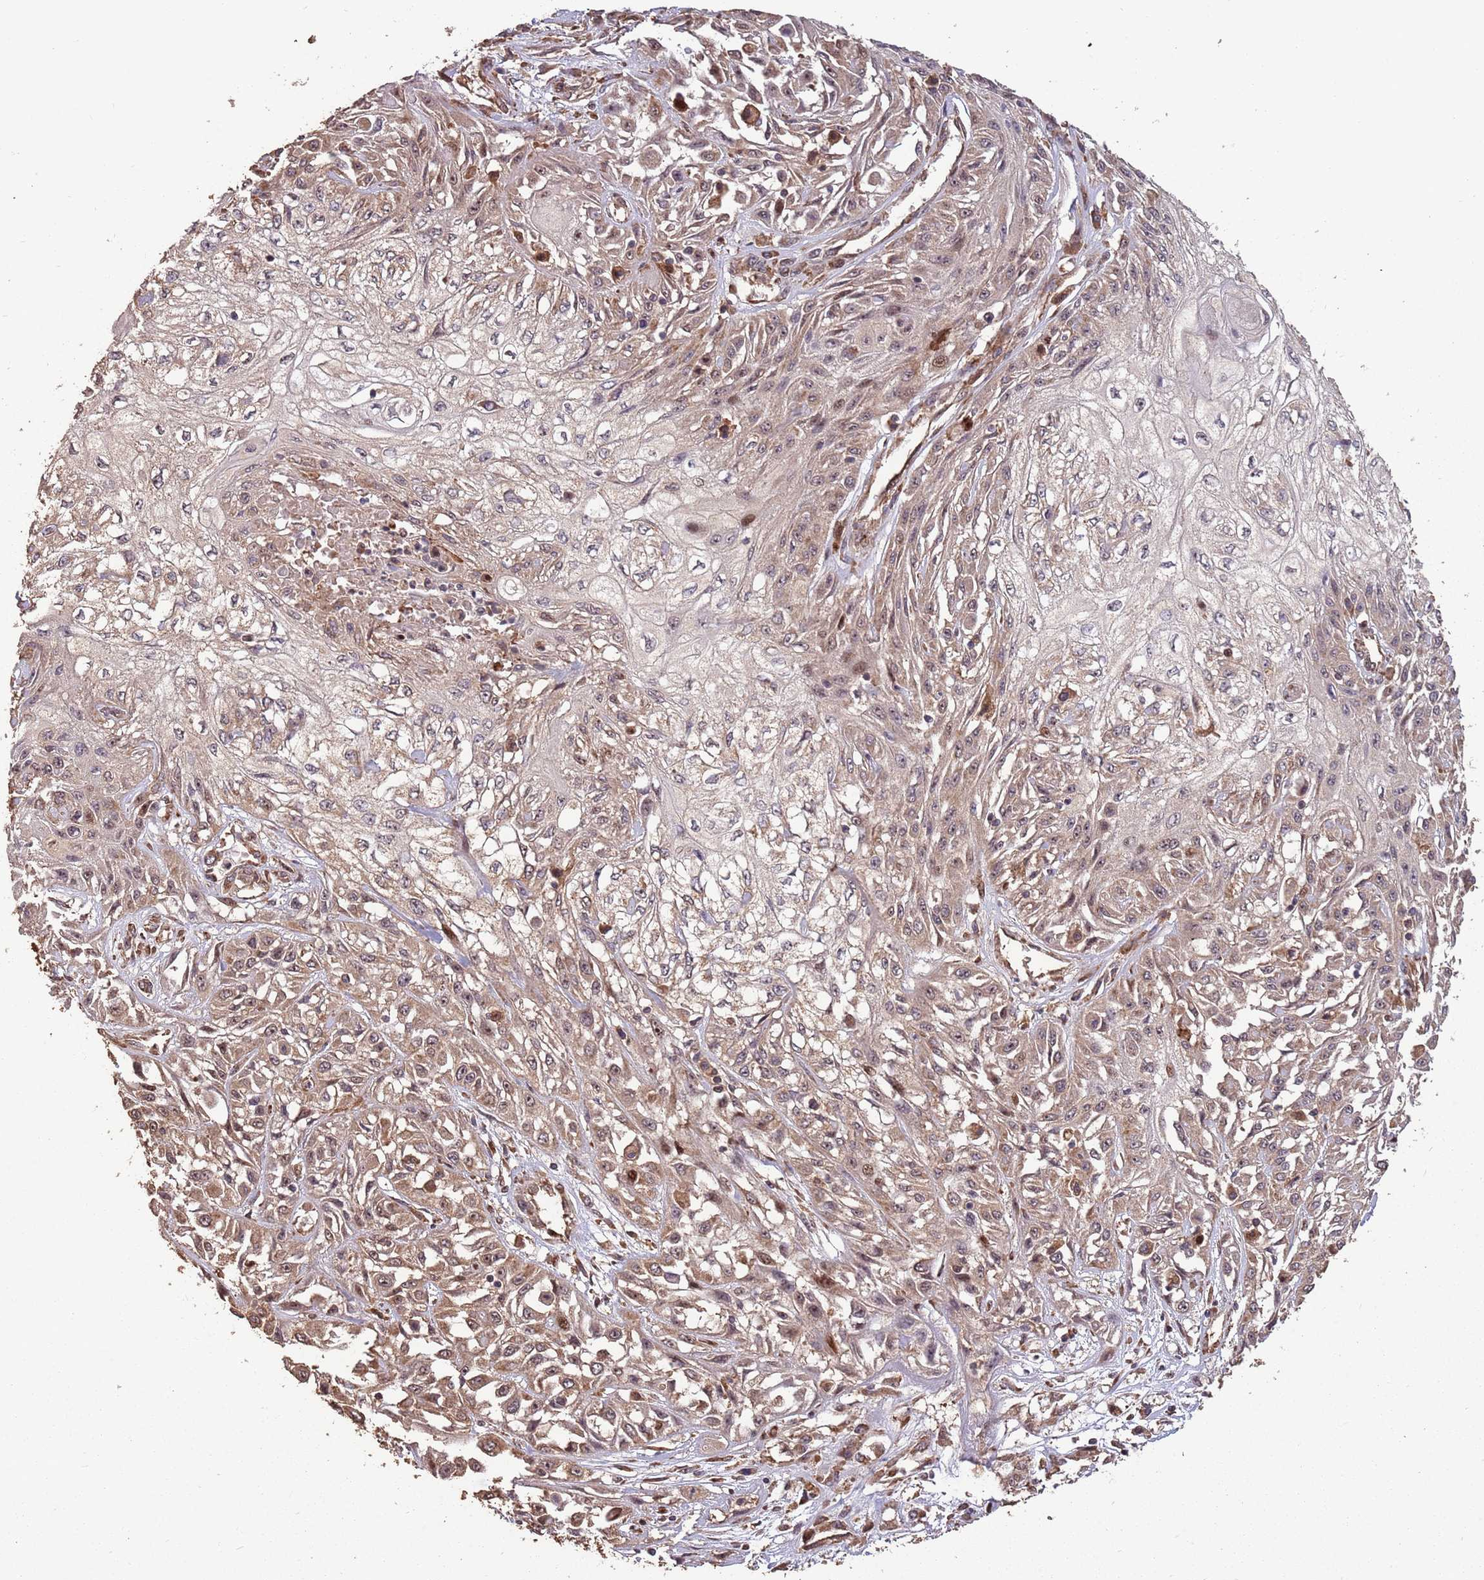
{"staining": {"intensity": "moderate", "quantity": ">75%", "location": "cytoplasmic/membranous"}, "tissue": "skin cancer", "cell_type": "Tumor cells", "image_type": "cancer", "snomed": [{"axis": "morphology", "description": "Squamous cell carcinoma, NOS"}, {"axis": "morphology", "description": "Squamous cell carcinoma, metastatic, NOS"}, {"axis": "topography", "description": "Skin"}, {"axis": "topography", "description": "Lymph node"}], "caption": "Skin squamous cell carcinoma stained with immunohistochemistry (IHC) shows moderate cytoplasmic/membranous staining in about >75% of tumor cells.", "gene": "ZNF428", "patient": {"sex": "male", "age": 75}}